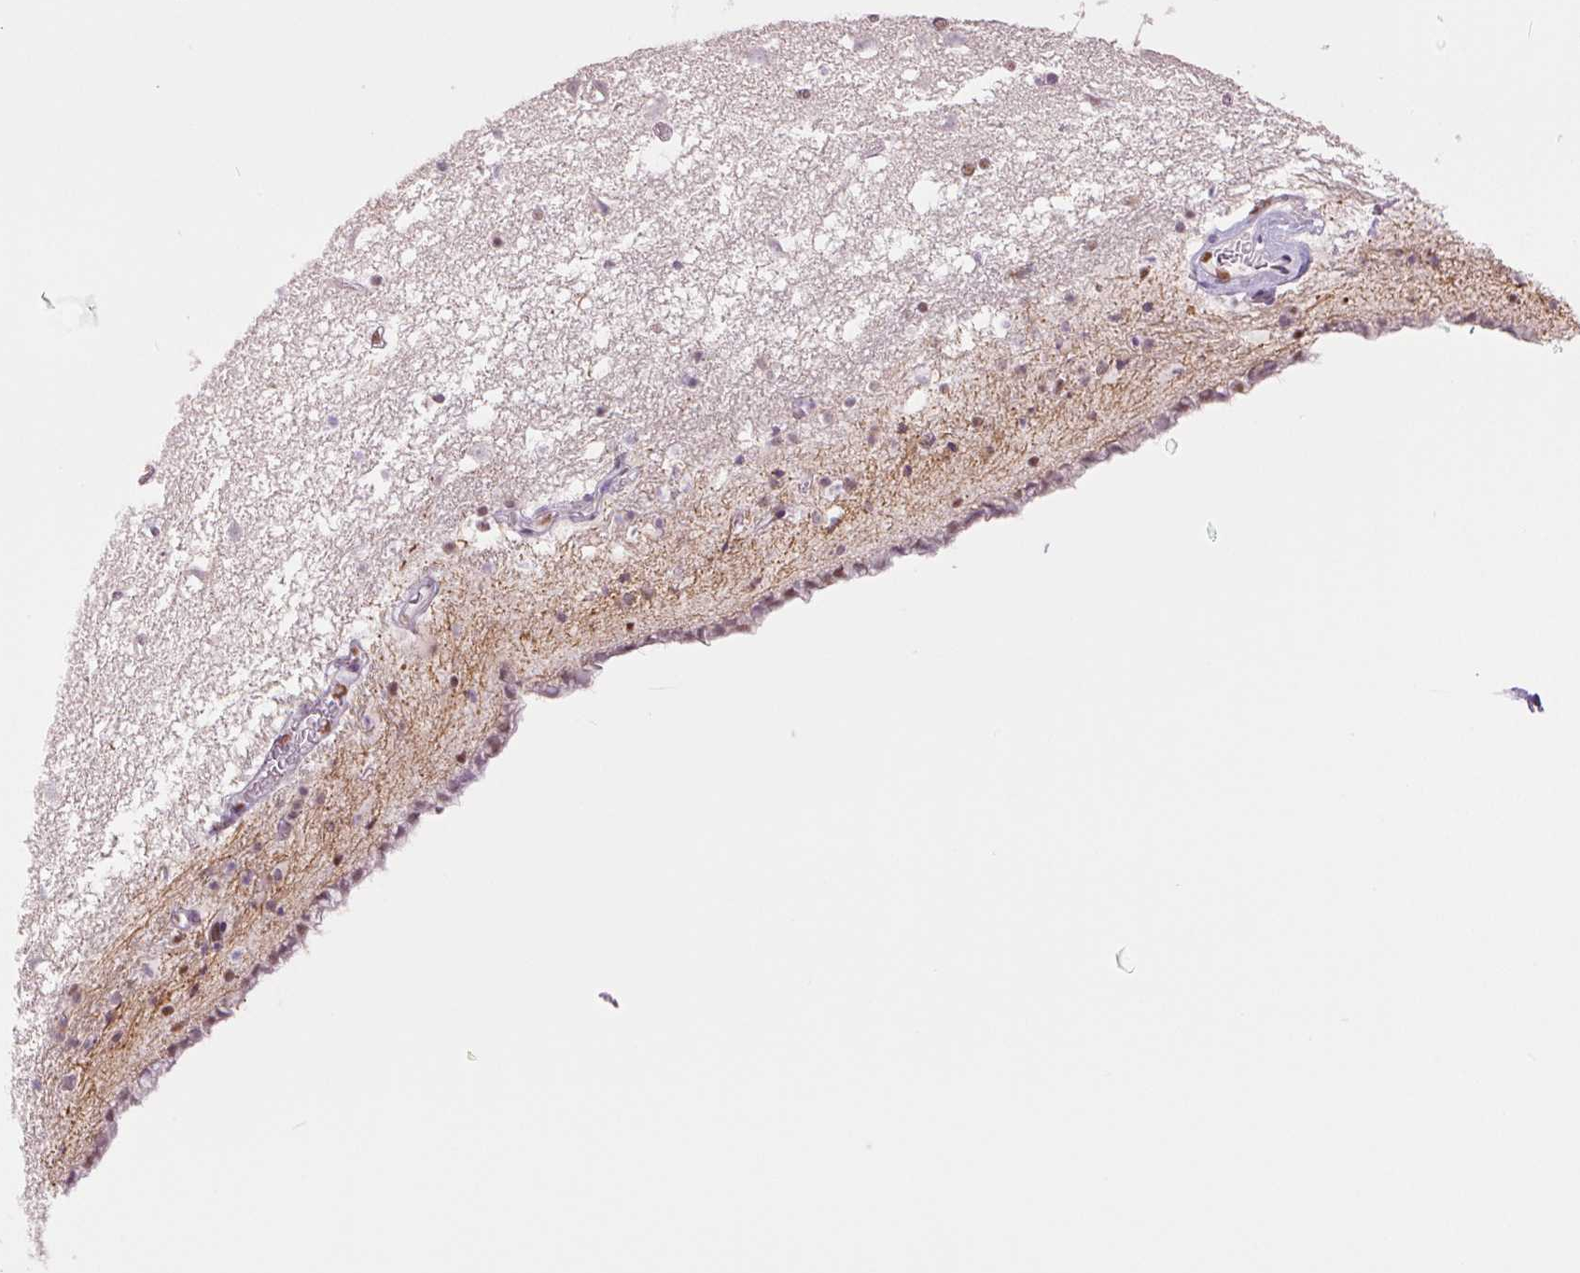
{"staining": {"intensity": "moderate", "quantity": "<25%", "location": "nuclear"}, "tissue": "caudate", "cell_type": "Glial cells", "image_type": "normal", "snomed": [{"axis": "morphology", "description": "Normal tissue, NOS"}, {"axis": "topography", "description": "Lateral ventricle wall"}], "caption": "Brown immunohistochemical staining in unremarkable caudate displays moderate nuclear positivity in approximately <25% of glial cells.", "gene": "ZFR2", "patient": {"sex": "female", "age": 42}}